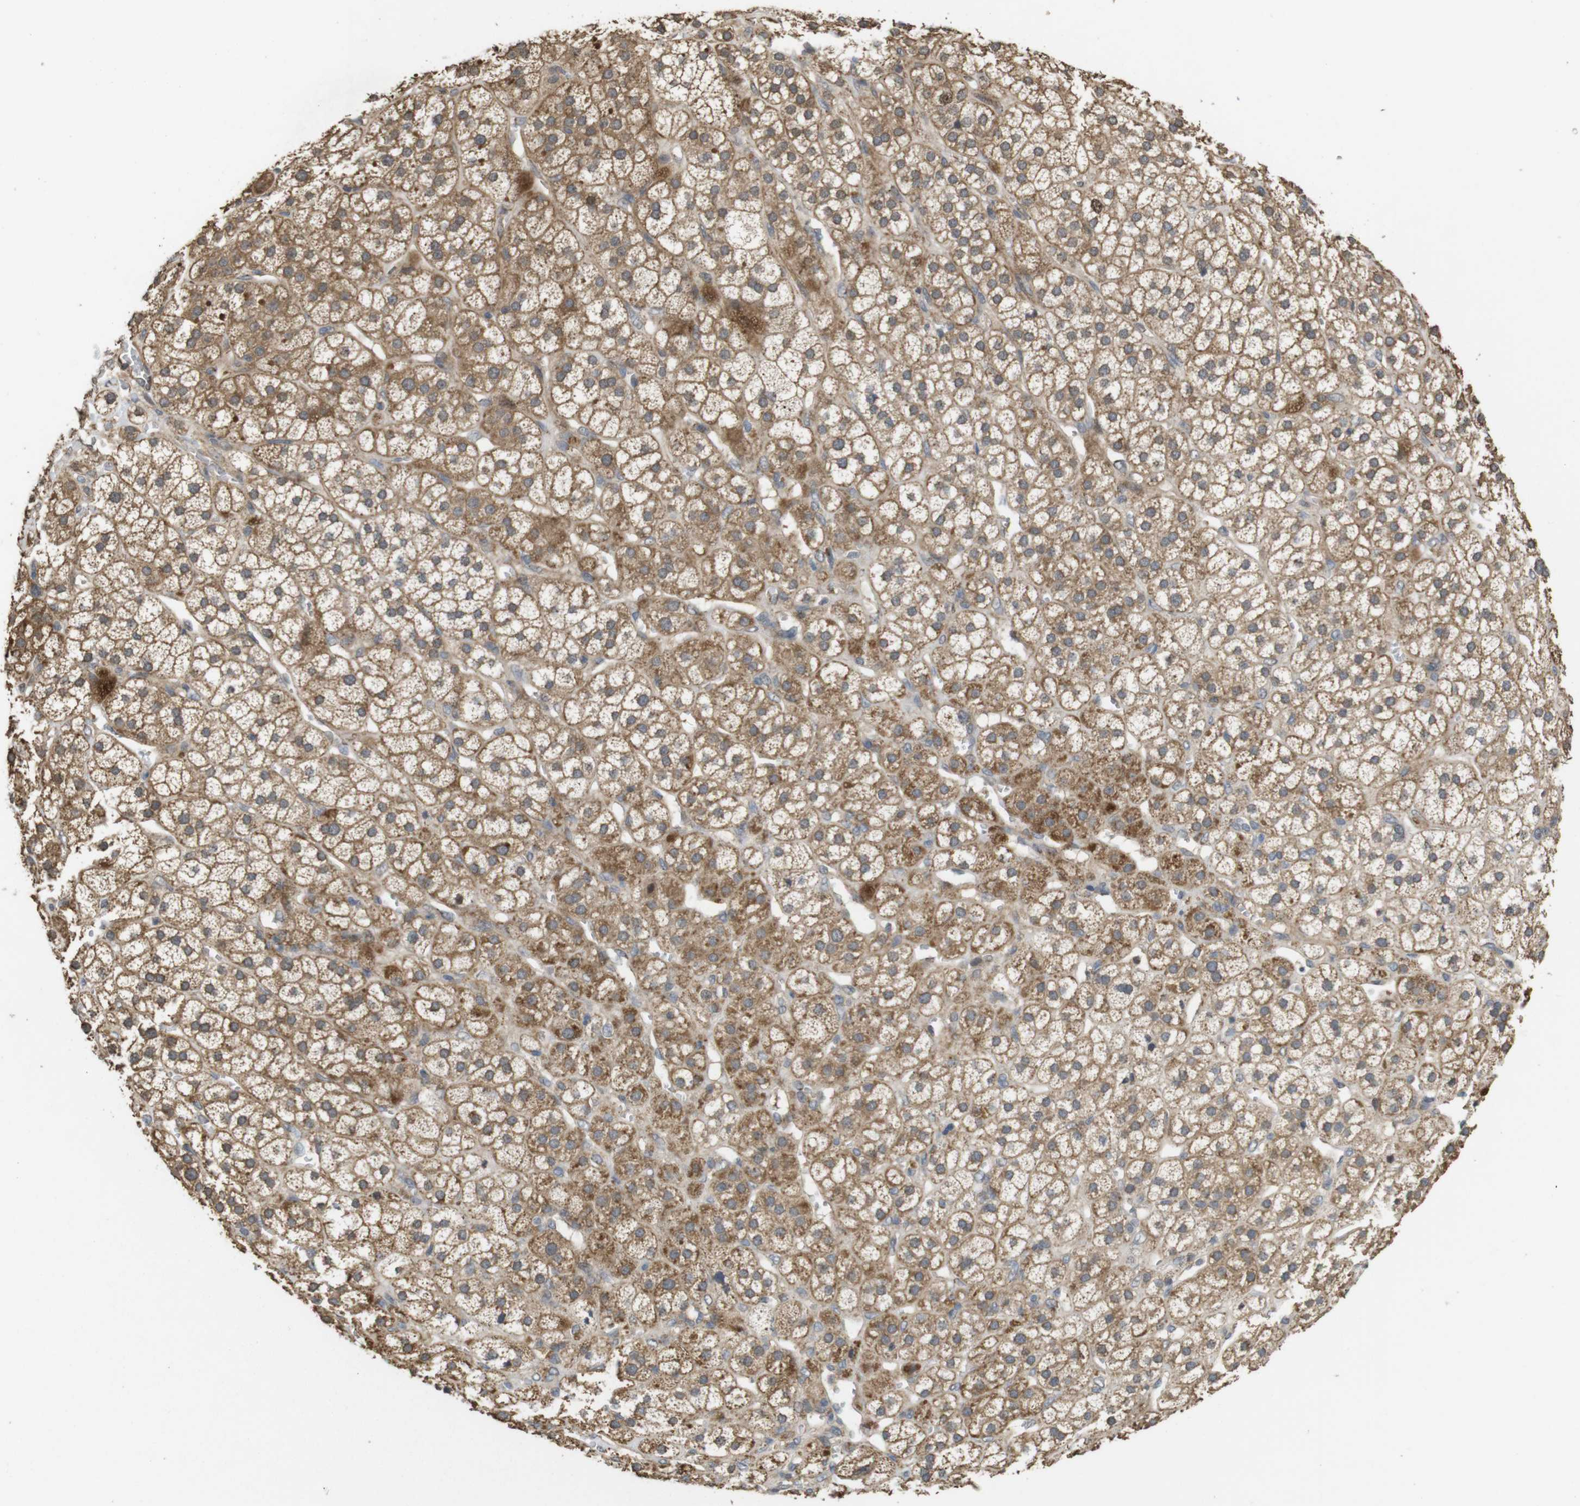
{"staining": {"intensity": "moderate", "quantity": ">75%", "location": "cytoplasmic/membranous,nuclear"}, "tissue": "adrenal gland", "cell_type": "Glandular cells", "image_type": "normal", "snomed": [{"axis": "morphology", "description": "Normal tissue, NOS"}, {"axis": "topography", "description": "Adrenal gland"}], "caption": "The photomicrograph exhibits immunohistochemical staining of unremarkable adrenal gland. There is moderate cytoplasmic/membranous,nuclear positivity is seen in approximately >75% of glandular cells. (DAB IHC, brown staining for protein, blue staining for nuclei).", "gene": "PCDHB10", "patient": {"sex": "male", "age": 56}}